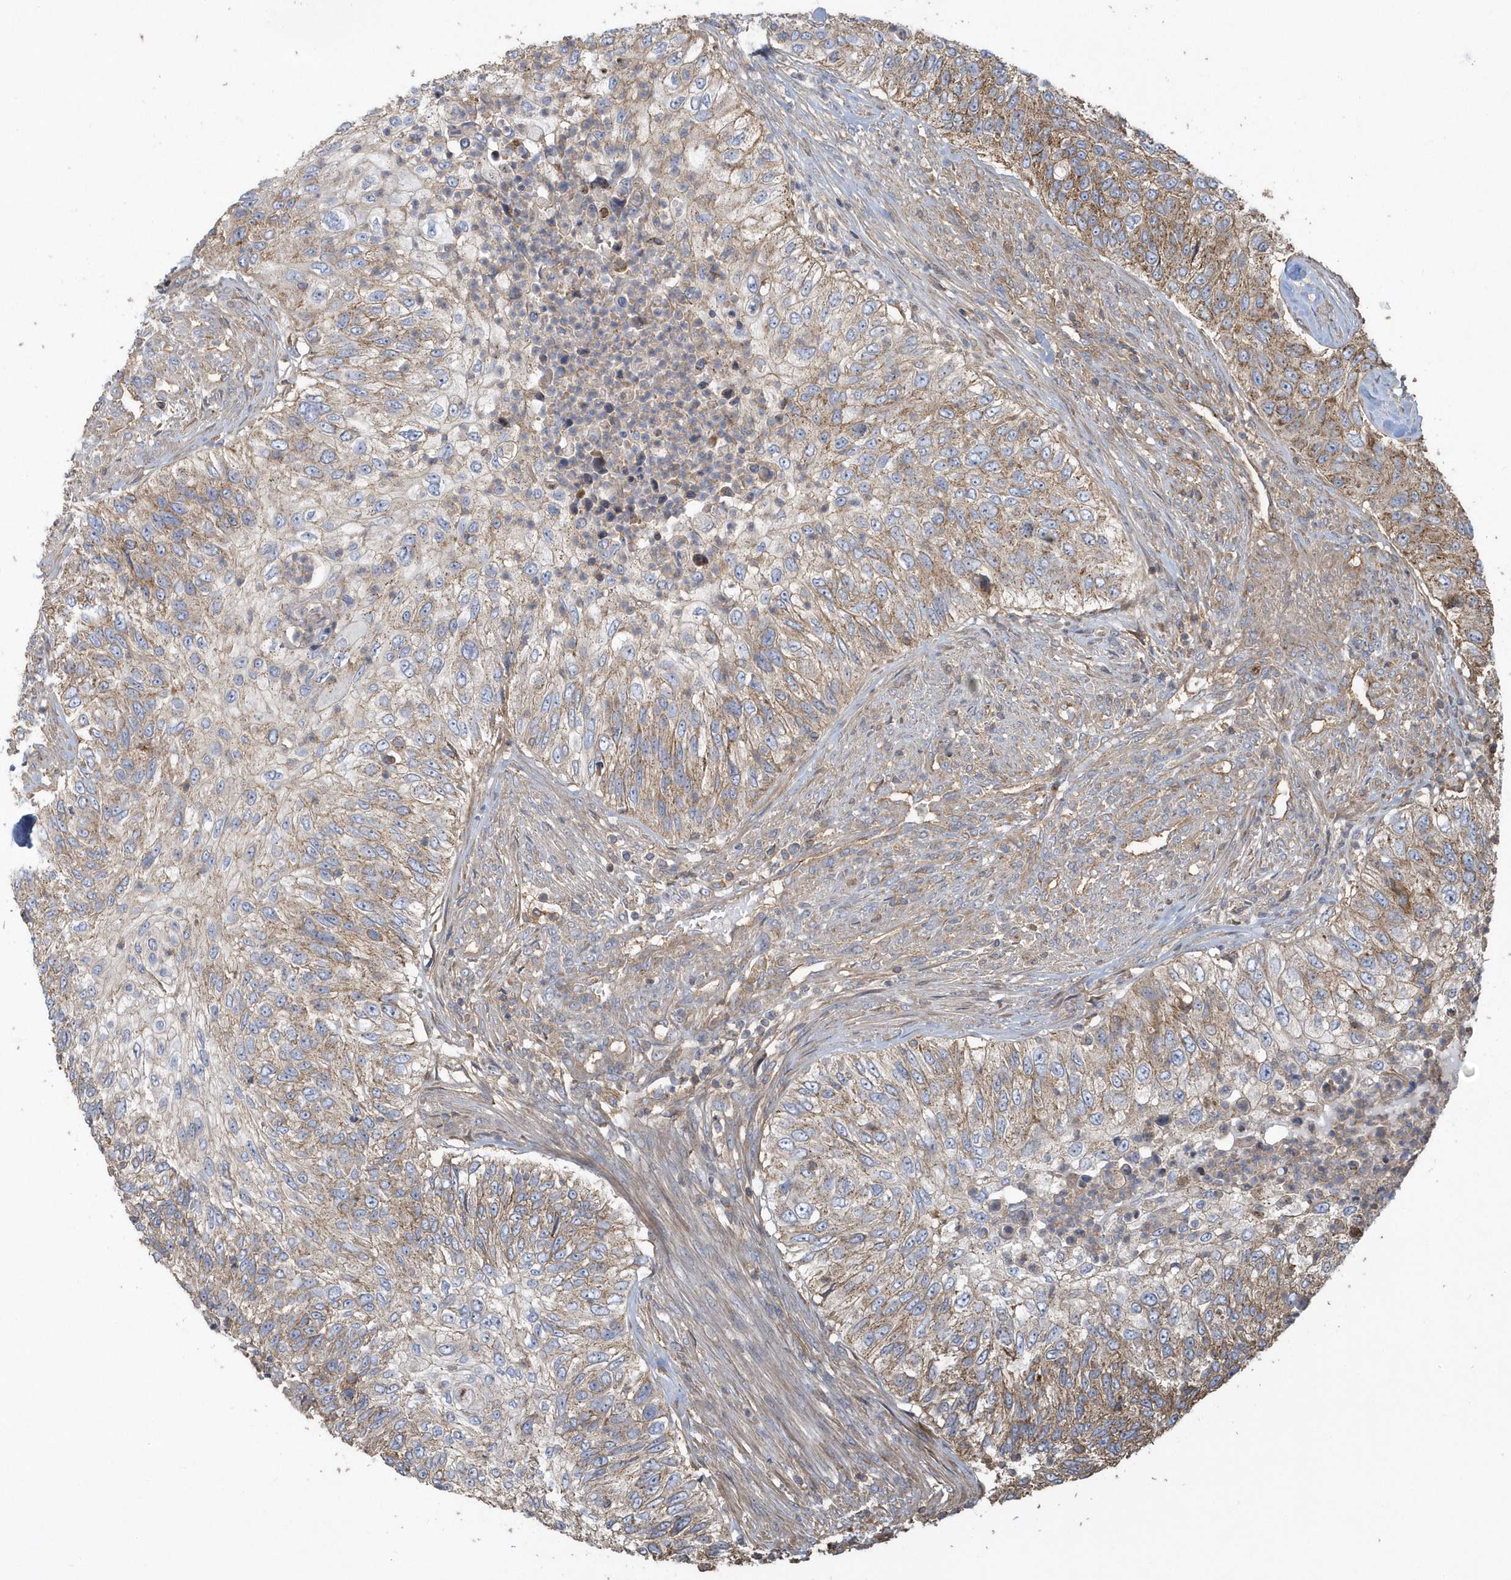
{"staining": {"intensity": "weak", "quantity": "<25%", "location": "cytoplasmic/membranous"}, "tissue": "urothelial cancer", "cell_type": "Tumor cells", "image_type": "cancer", "snomed": [{"axis": "morphology", "description": "Urothelial carcinoma, High grade"}, {"axis": "topography", "description": "Urinary bladder"}], "caption": "Tumor cells show no significant protein positivity in urothelial carcinoma (high-grade).", "gene": "TRAIP", "patient": {"sex": "female", "age": 60}}